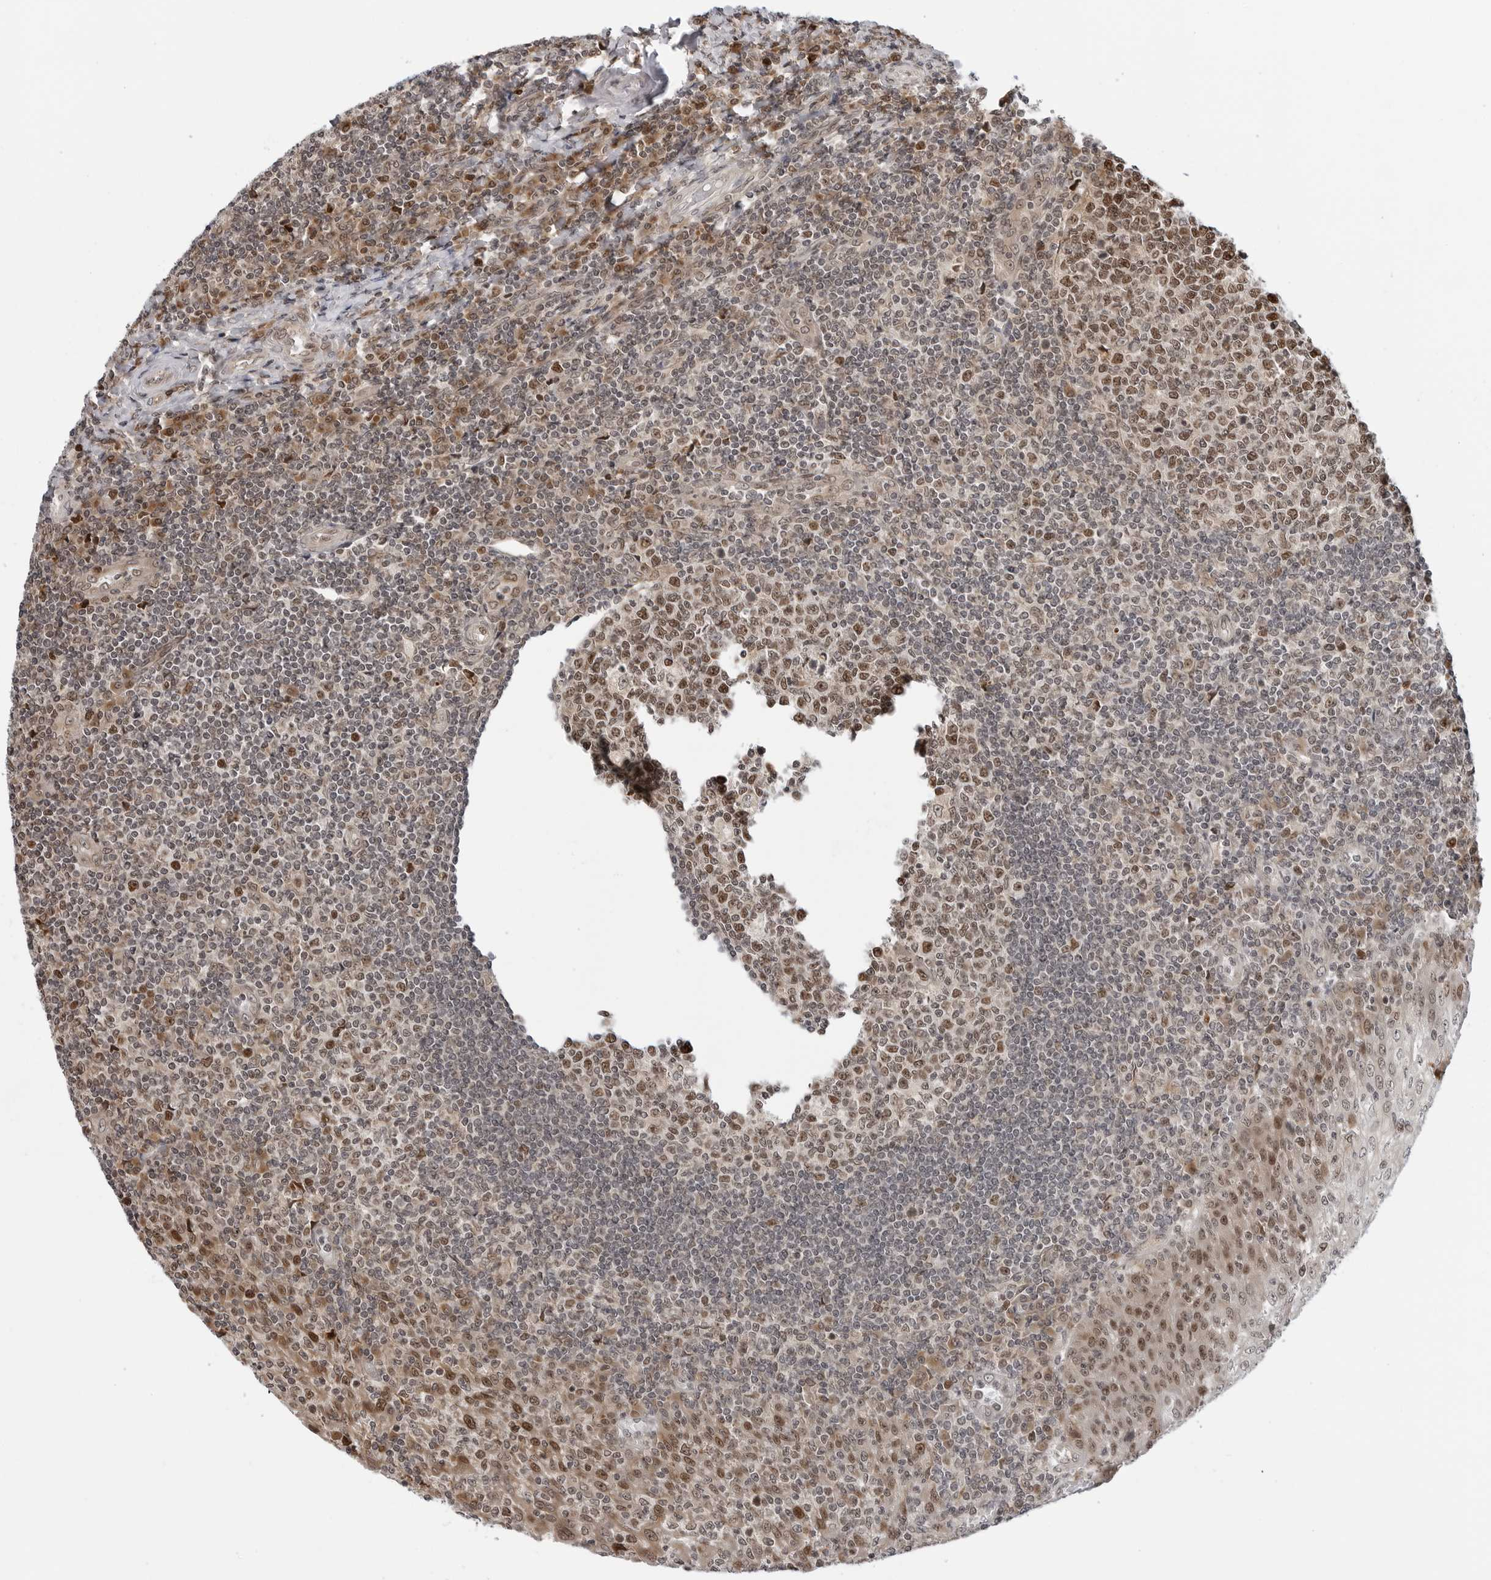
{"staining": {"intensity": "moderate", "quantity": ">75%", "location": "nuclear"}, "tissue": "tonsil", "cell_type": "Germinal center cells", "image_type": "normal", "snomed": [{"axis": "morphology", "description": "Normal tissue, NOS"}, {"axis": "topography", "description": "Tonsil"}], "caption": "Protein staining of normal tonsil exhibits moderate nuclear staining in about >75% of germinal center cells.", "gene": "TIPRL", "patient": {"sex": "female", "age": 19}}